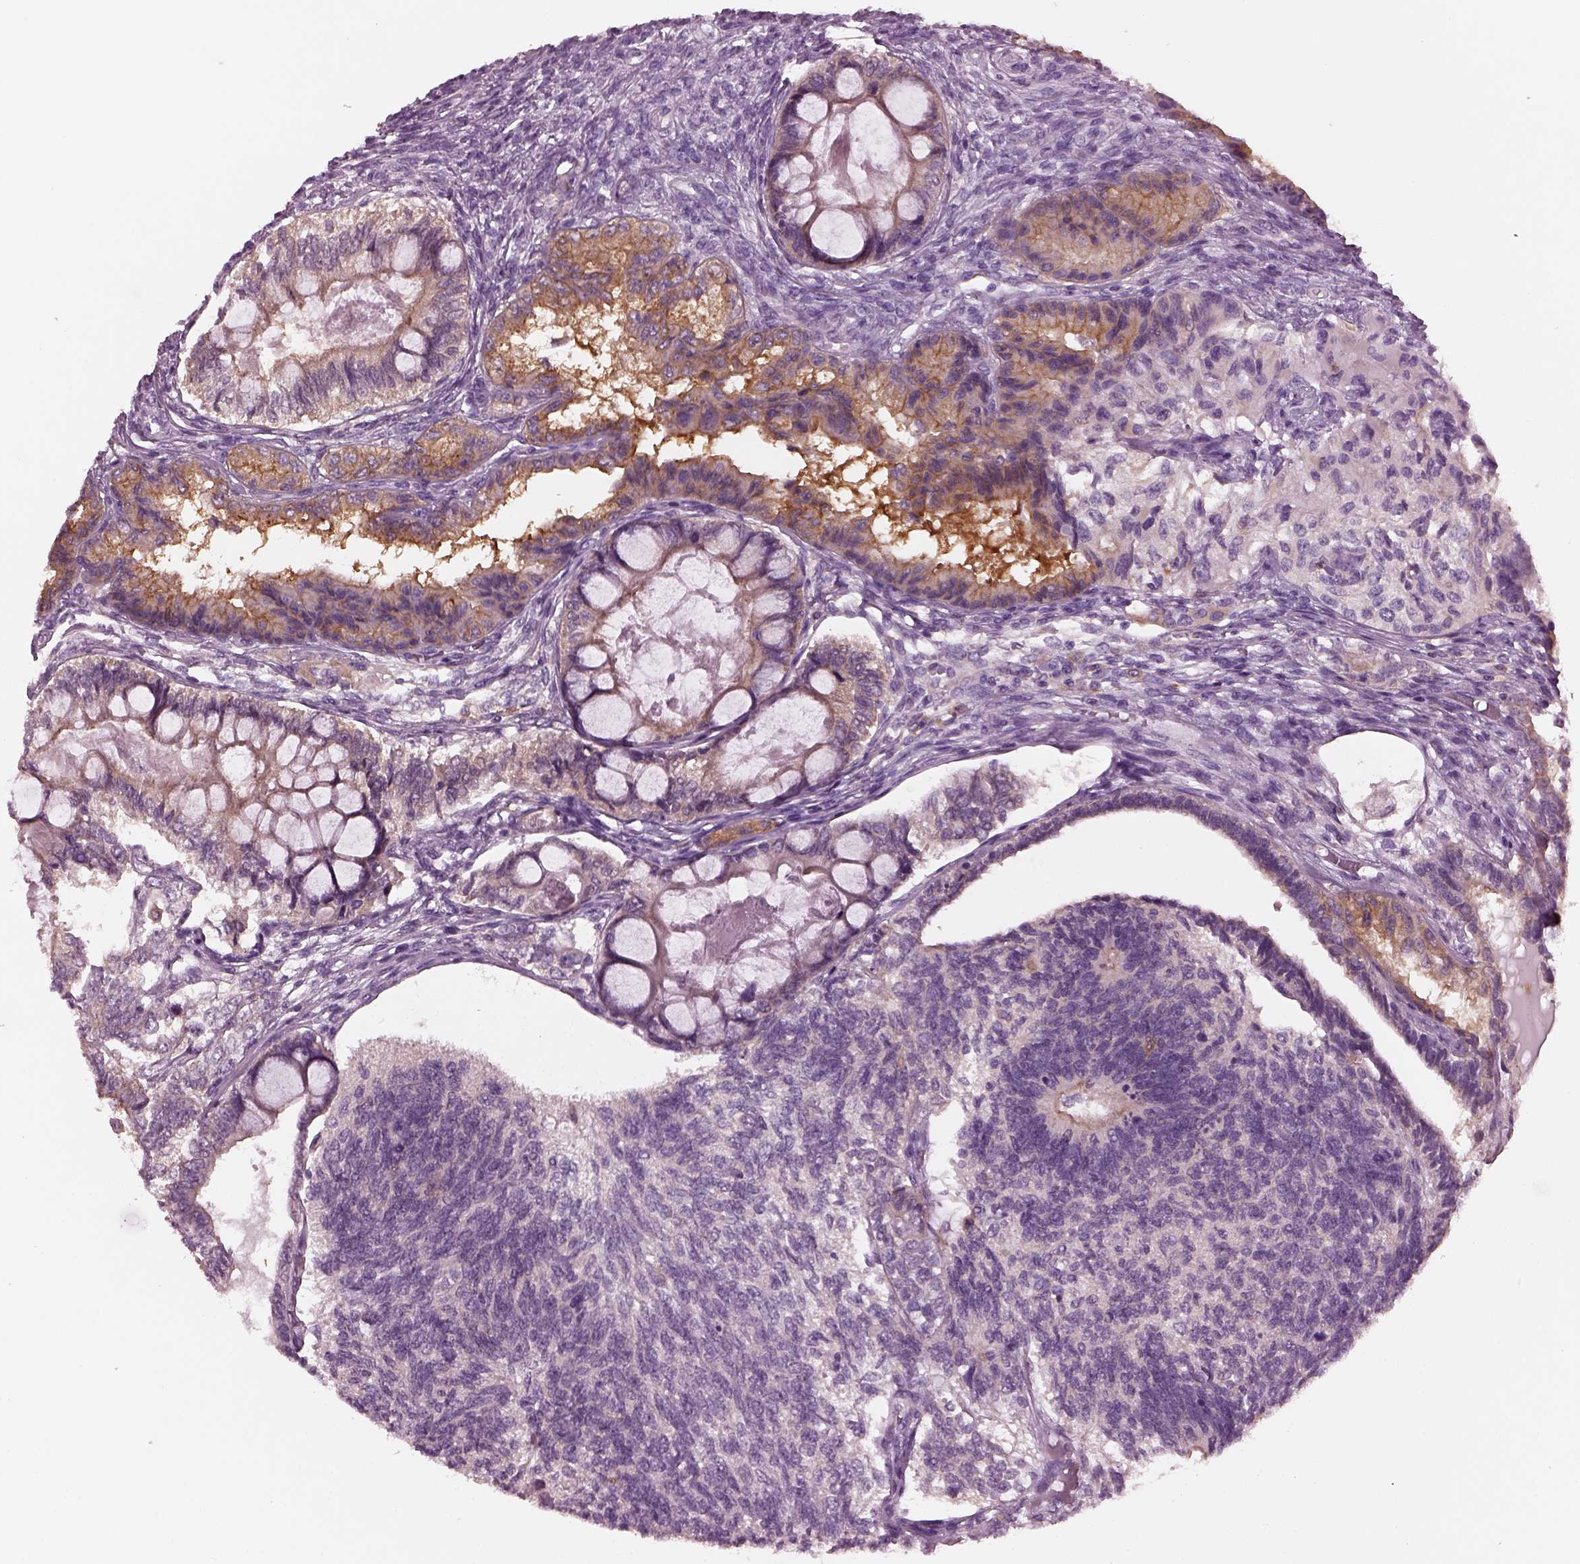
{"staining": {"intensity": "negative", "quantity": "none", "location": "none"}, "tissue": "testis cancer", "cell_type": "Tumor cells", "image_type": "cancer", "snomed": [{"axis": "morphology", "description": "Seminoma, NOS"}, {"axis": "morphology", "description": "Carcinoma, Embryonal, NOS"}, {"axis": "topography", "description": "Testis"}], "caption": "Tumor cells show no significant protein staining in seminoma (testis).", "gene": "SHTN1", "patient": {"sex": "male", "age": 41}}